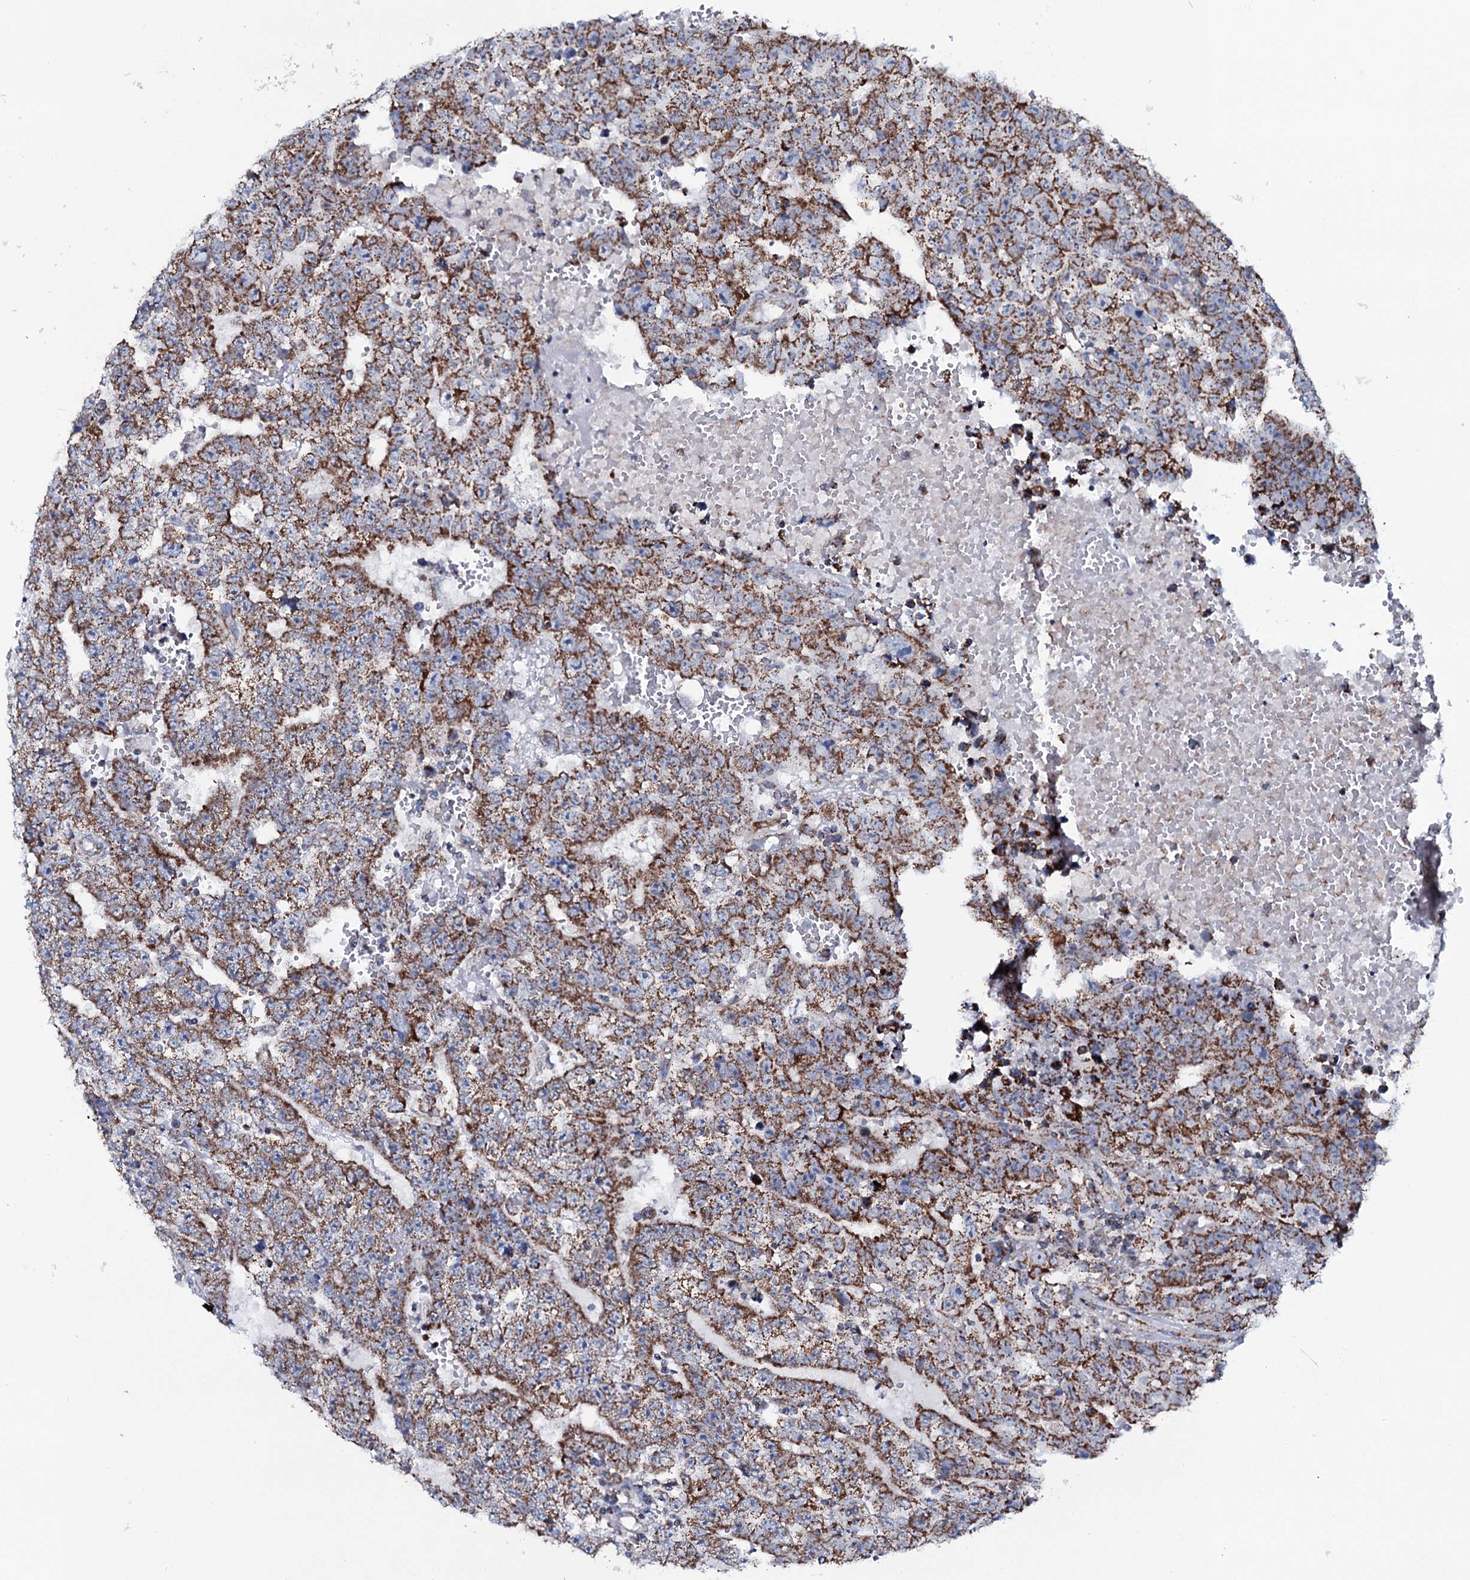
{"staining": {"intensity": "strong", "quantity": ">75%", "location": "cytoplasmic/membranous"}, "tissue": "testis cancer", "cell_type": "Tumor cells", "image_type": "cancer", "snomed": [{"axis": "morphology", "description": "Carcinoma, Embryonal, NOS"}, {"axis": "topography", "description": "Testis"}], "caption": "IHC (DAB) staining of embryonal carcinoma (testis) demonstrates strong cytoplasmic/membranous protein staining in about >75% of tumor cells.", "gene": "MRPS35", "patient": {"sex": "male", "age": 25}}